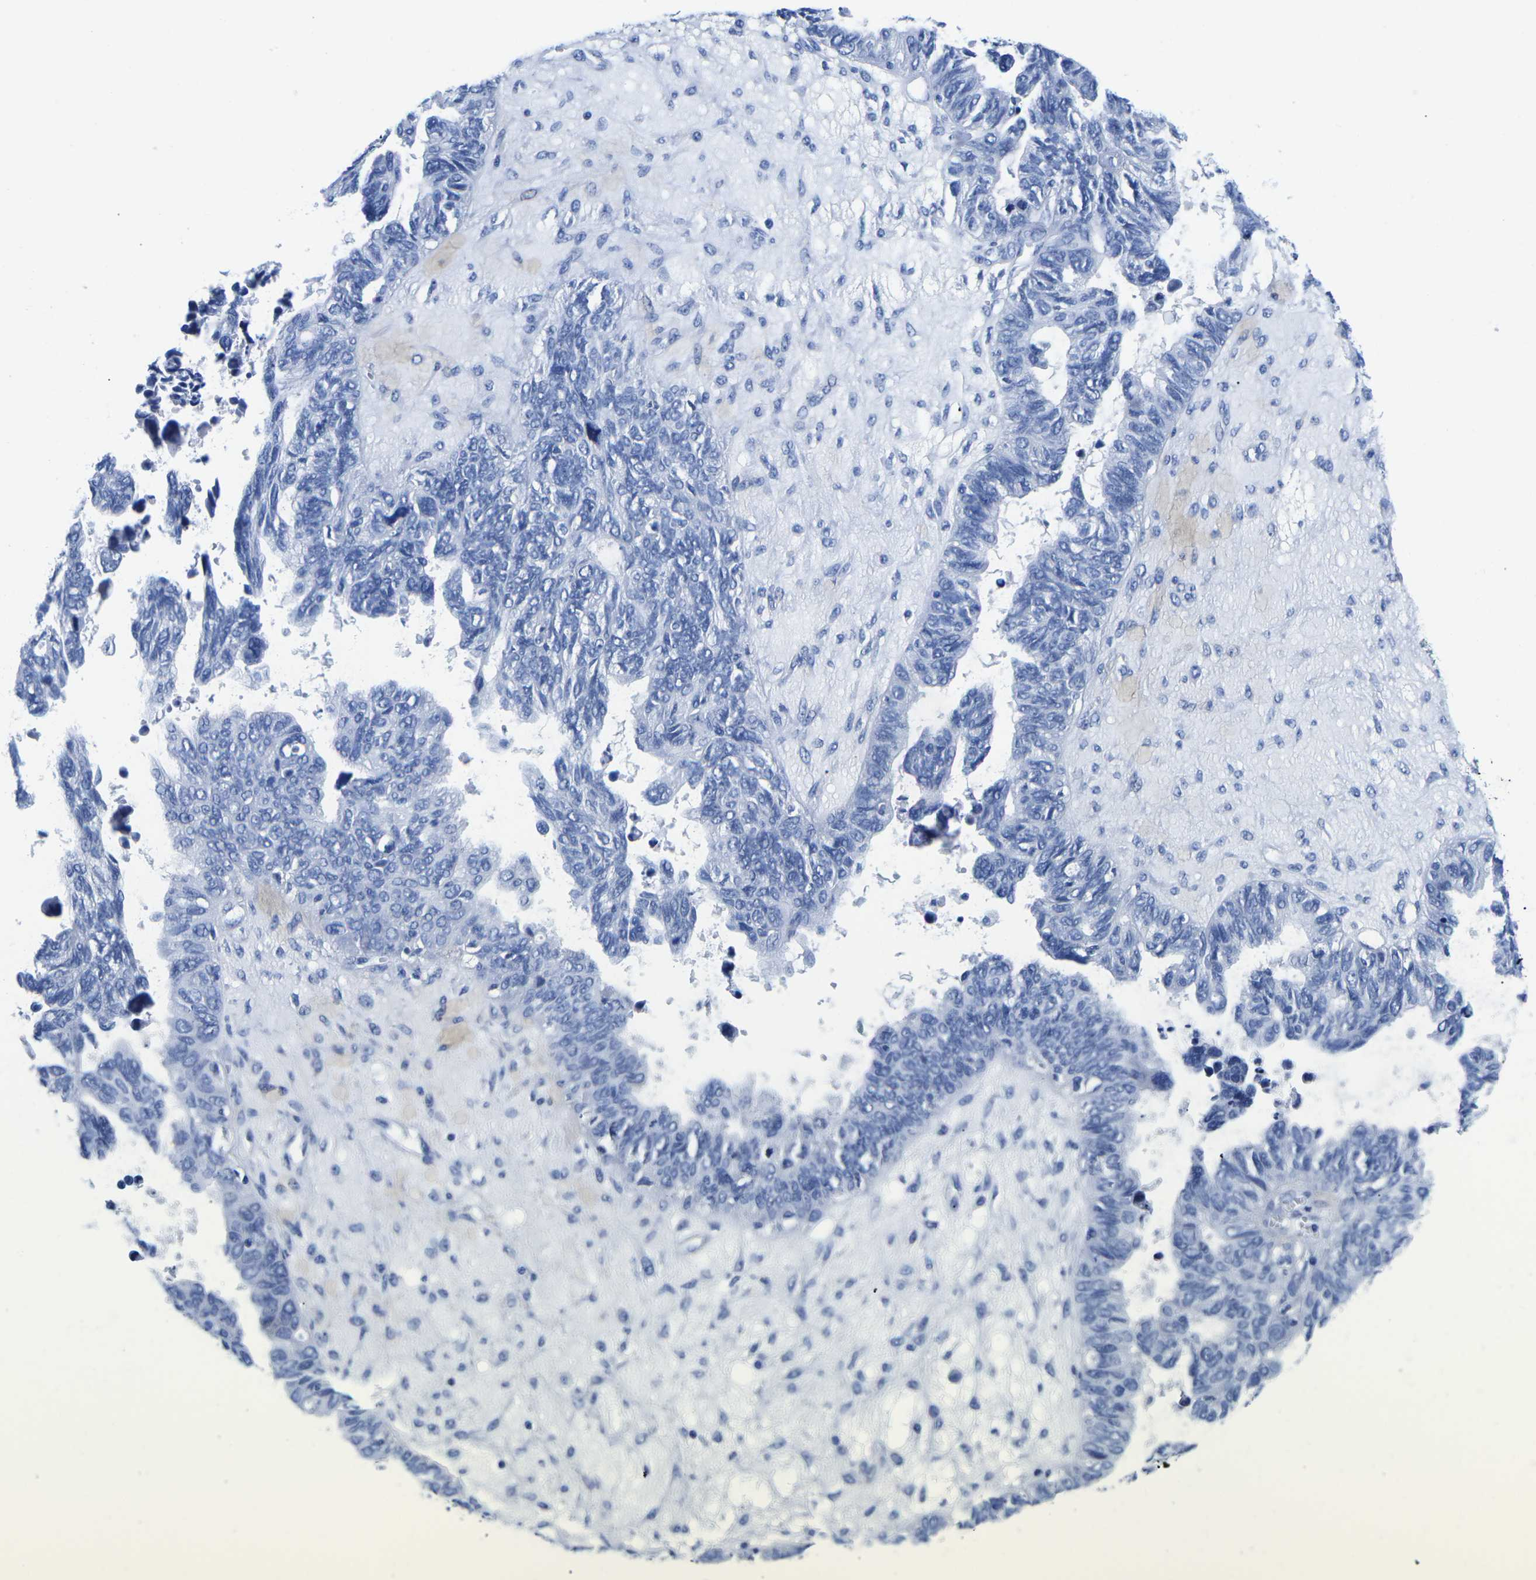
{"staining": {"intensity": "negative", "quantity": "none", "location": "none"}, "tissue": "ovarian cancer", "cell_type": "Tumor cells", "image_type": "cancer", "snomed": [{"axis": "morphology", "description": "Cystadenocarcinoma, serous, NOS"}, {"axis": "topography", "description": "Ovary"}], "caption": "Immunohistochemistry photomicrograph of neoplastic tissue: serous cystadenocarcinoma (ovarian) stained with DAB (3,3'-diaminobenzidine) demonstrates no significant protein expression in tumor cells.", "gene": "CYP1A2", "patient": {"sex": "female", "age": 79}}